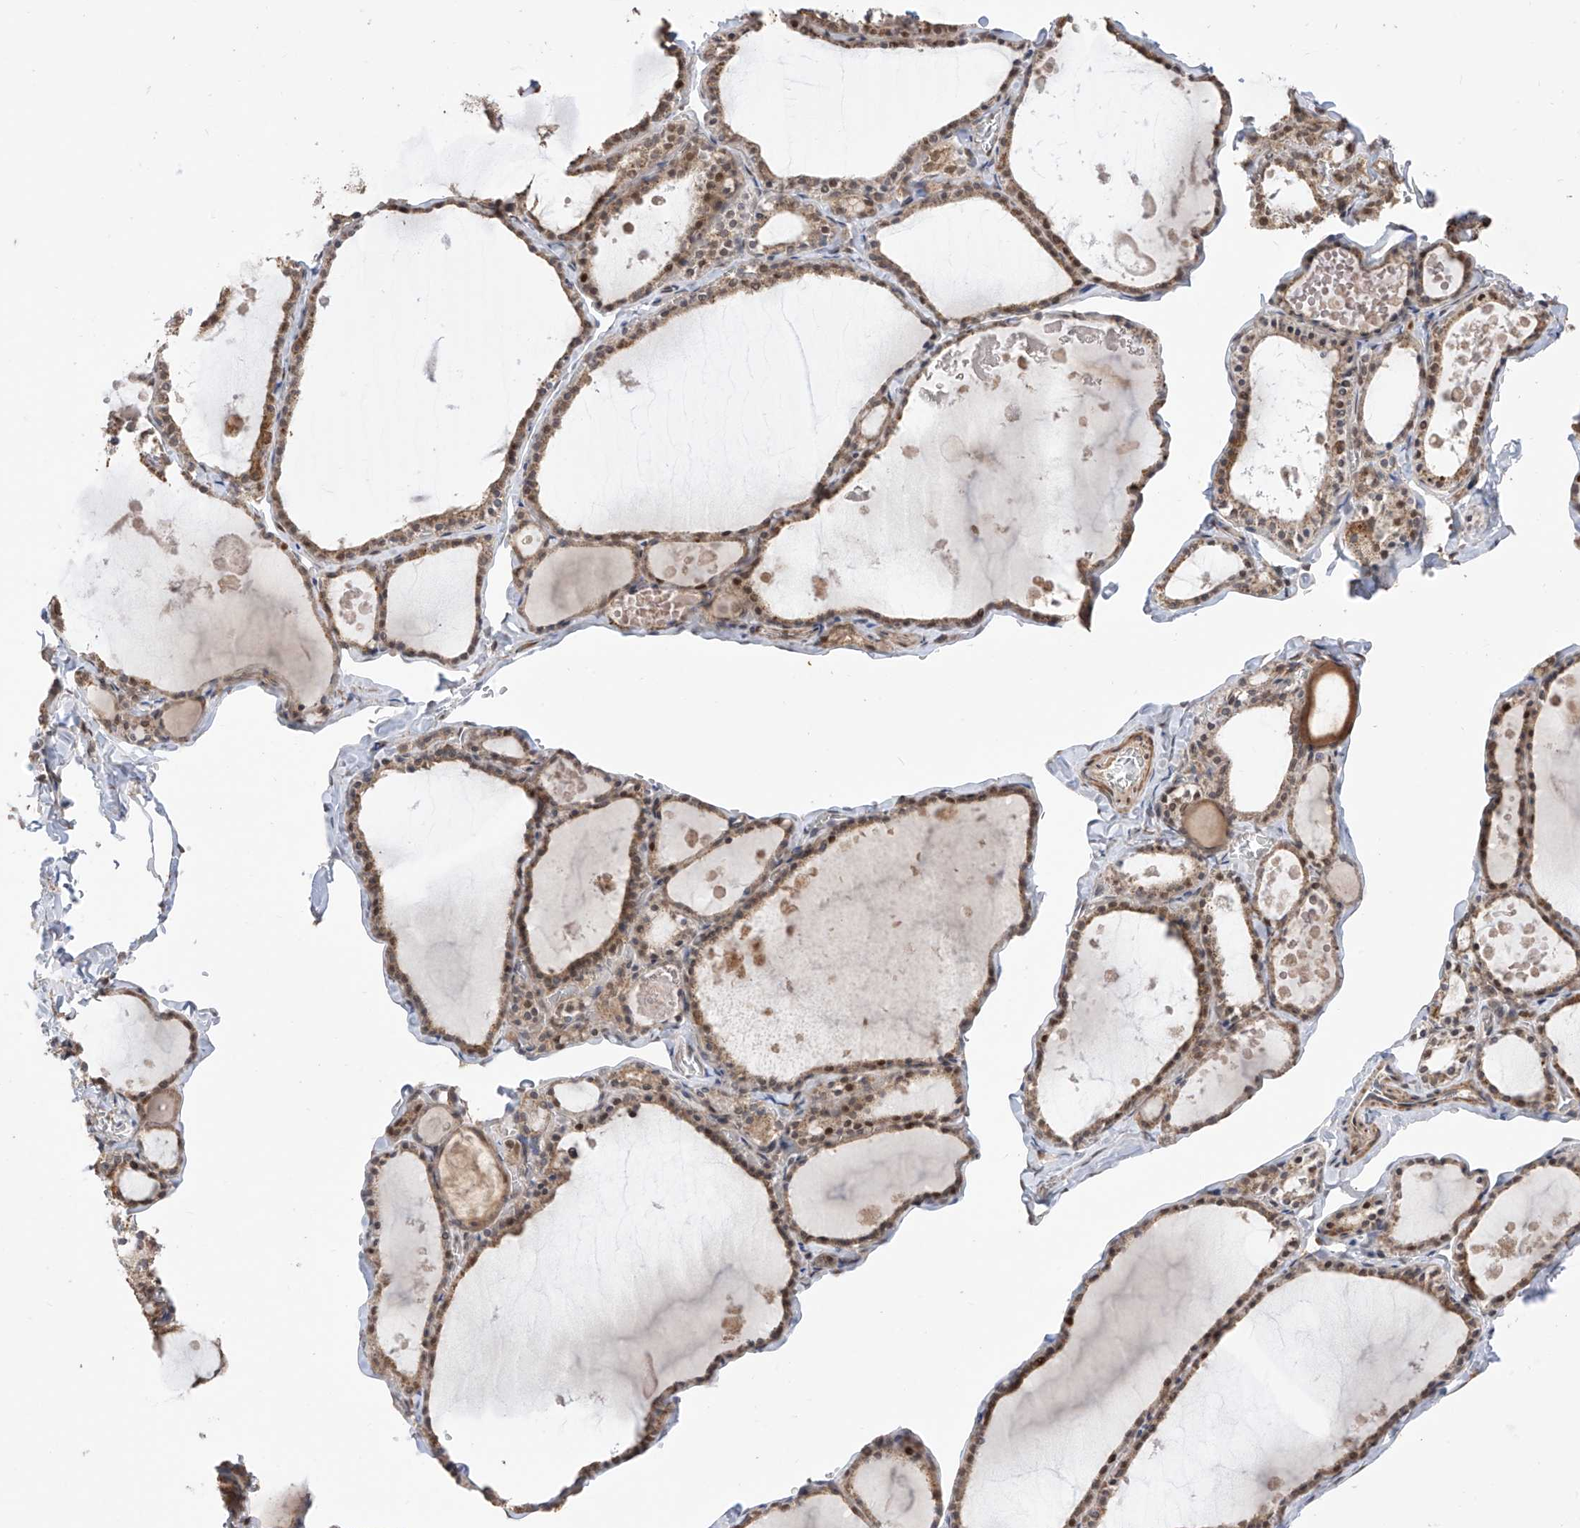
{"staining": {"intensity": "moderate", "quantity": ">75%", "location": "cytoplasmic/membranous,nuclear"}, "tissue": "thyroid gland", "cell_type": "Glandular cells", "image_type": "normal", "snomed": [{"axis": "morphology", "description": "Normal tissue, NOS"}, {"axis": "topography", "description": "Thyroid gland"}], "caption": "This image demonstrates unremarkable thyroid gland stained with immunohistochemistry (IHC) to label a protein in brown. The cytoplasmic/membranous,nuclear of glandular cells show moderate positivity for the protein. Nuclei are counter-stained blue.", "gene": "LATS1", "patient": {"sex": "male", "age": 56}}